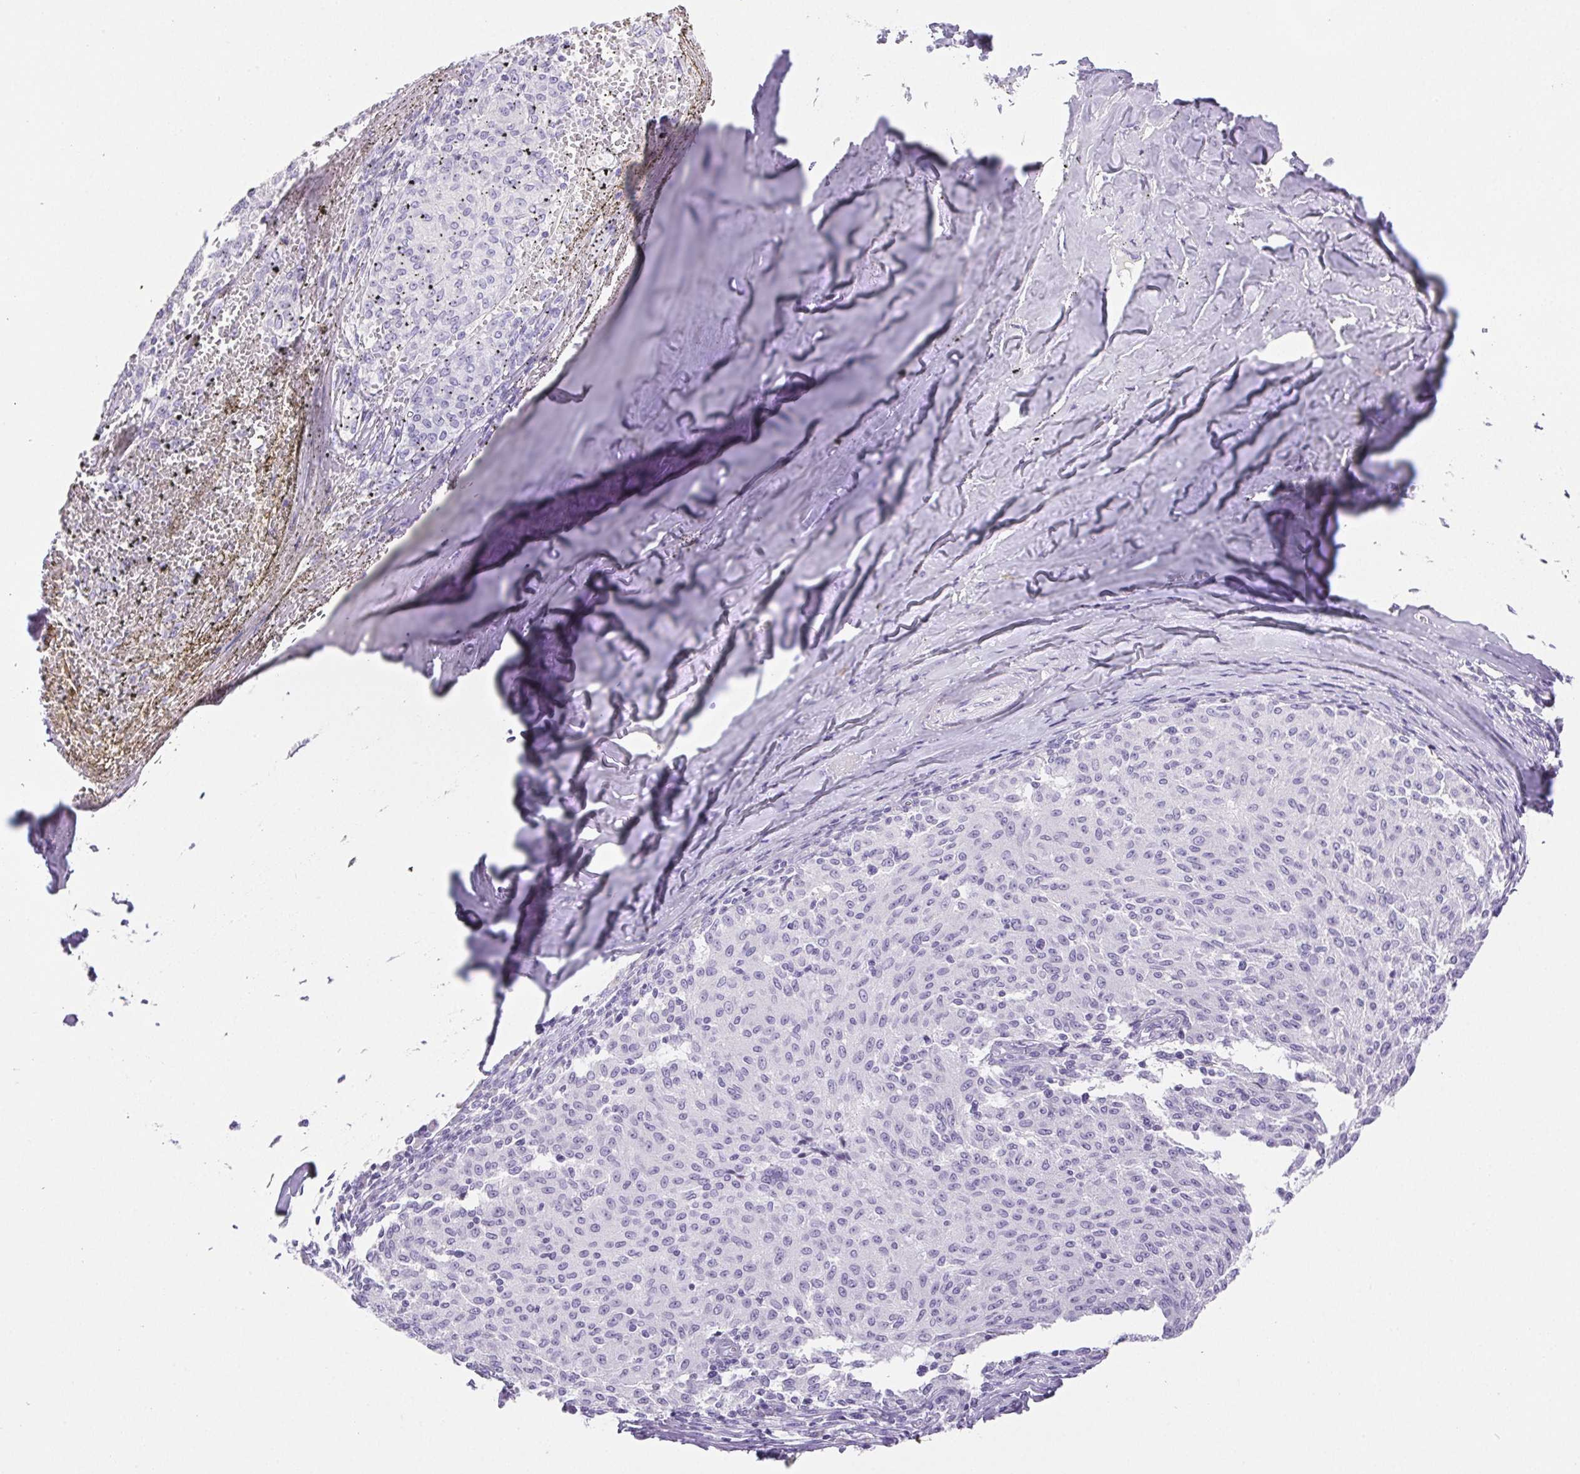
{"staining": {"intensity": "negative", "quantity": "none", "location": "none"}, "tissue": "melanoma", "cell_type": "Tumor cells", "image_type": "cancer", "snomed": [{"axis": "morphology", "description": "Malignant melanoma, NOS"}, {"axis": "topography", "description": "Skin"}], "caption": "A high-resolution histopathology image shows immunohistochemistry (IHC) staining of melanoma, which exhibits no significant positivity in tumor cells.", "gene": "PAPPA2", "patient": {"sex": "female", "age": 72}}